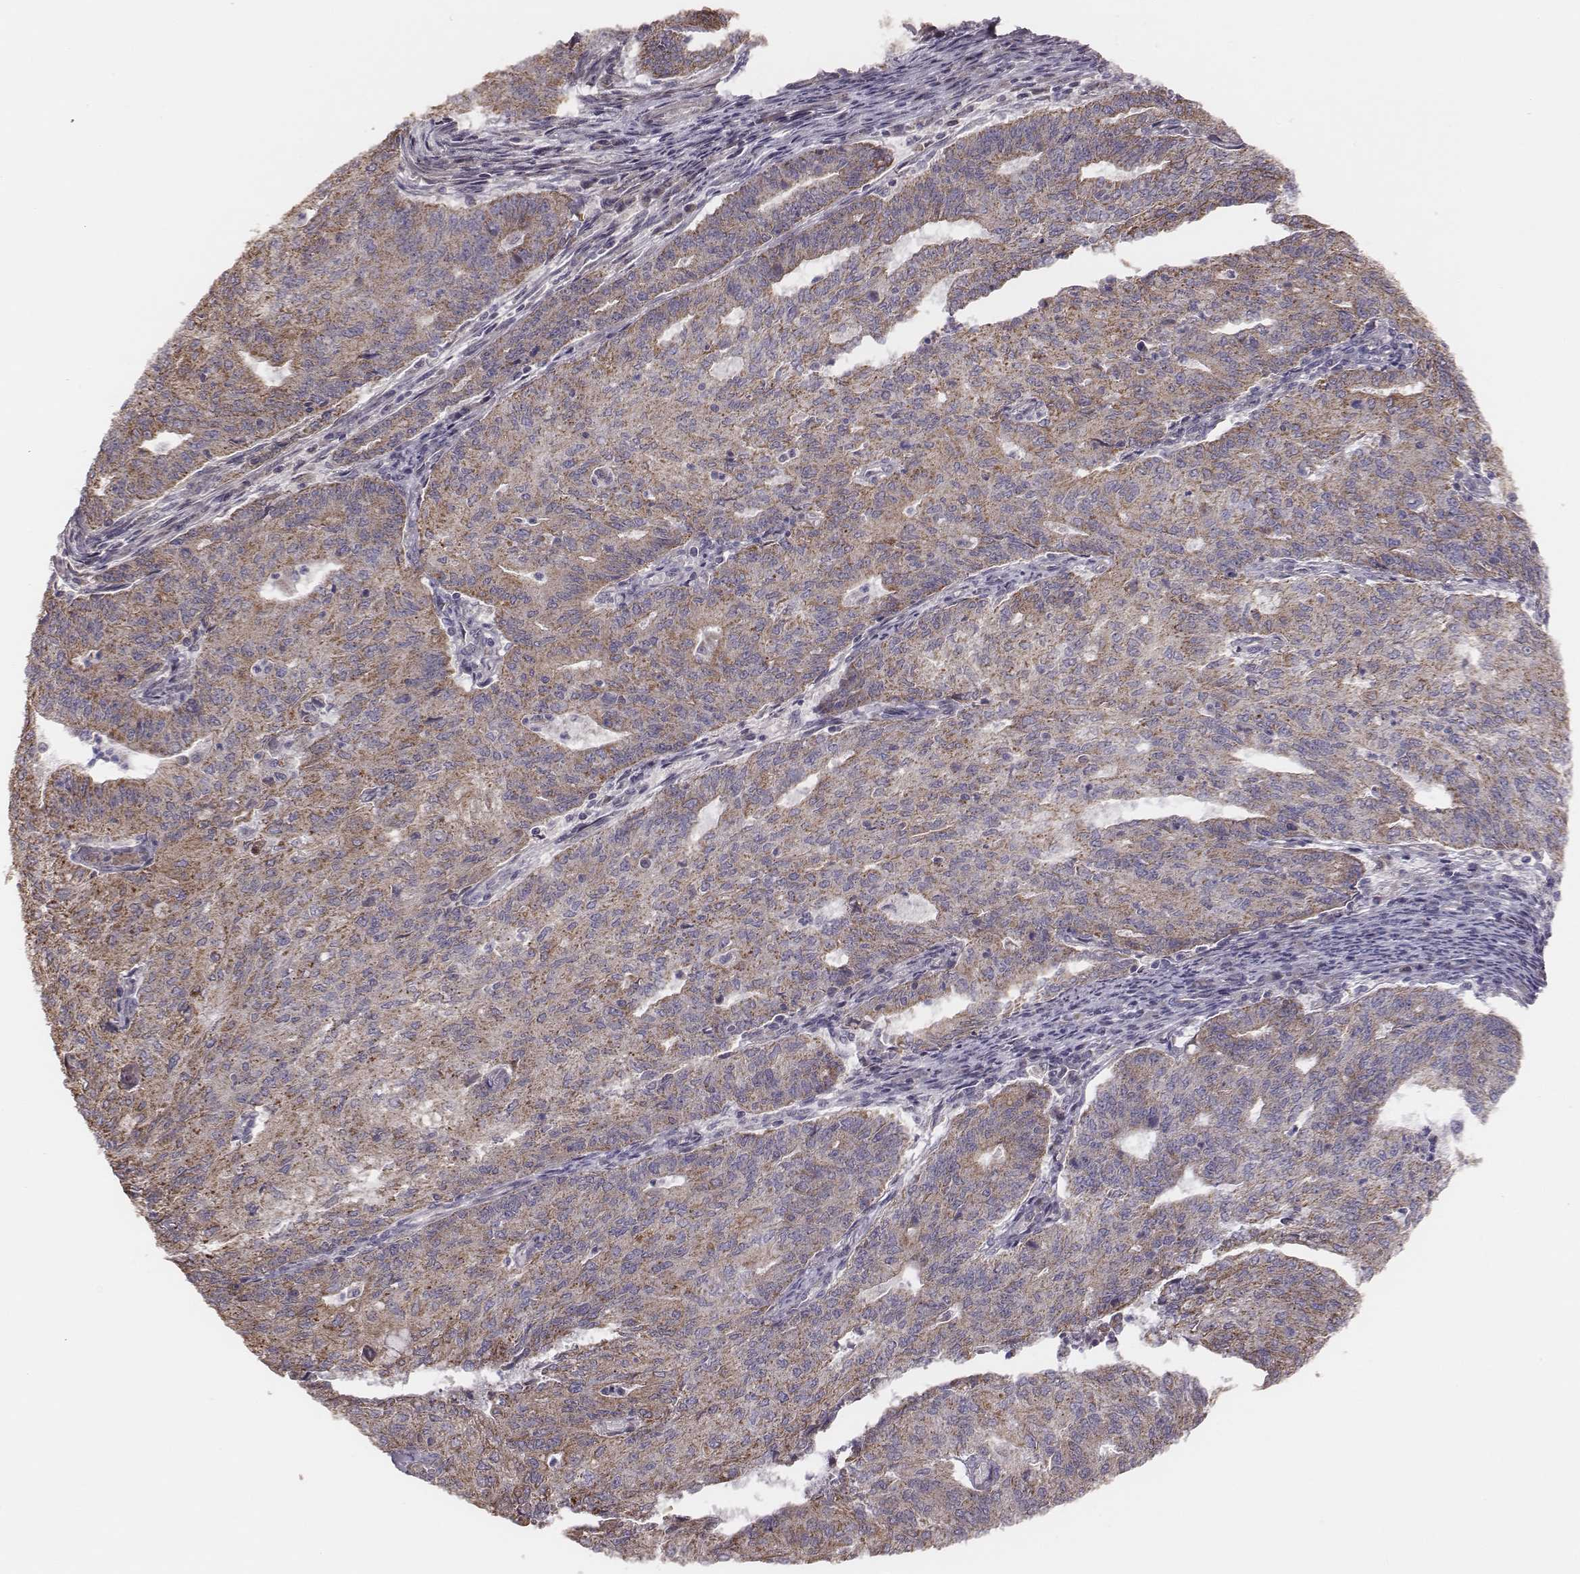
{"staining": {"intensity": "moderate", "quantity": ">75%", "location": "cytoplasmic/membranous"}, "tissue": "endometrial cancer", "cell_type": "Tumor cells", "image_type": "cancer", "snomed": [{"axis": "morphology", "description": "Adenocarcinoma, NOS"}, {"axis": "topography", "description": "Endometrium"}], "caption": "This micrograph shows immunohistochemistry (IHC) staining of human endometrial cancer, with medium moderate cytoplasmic/membranous staining in about >75% of tumor cells.", "gene": "HAVCR1", "patient": {"sex": "female", "age": 82}}